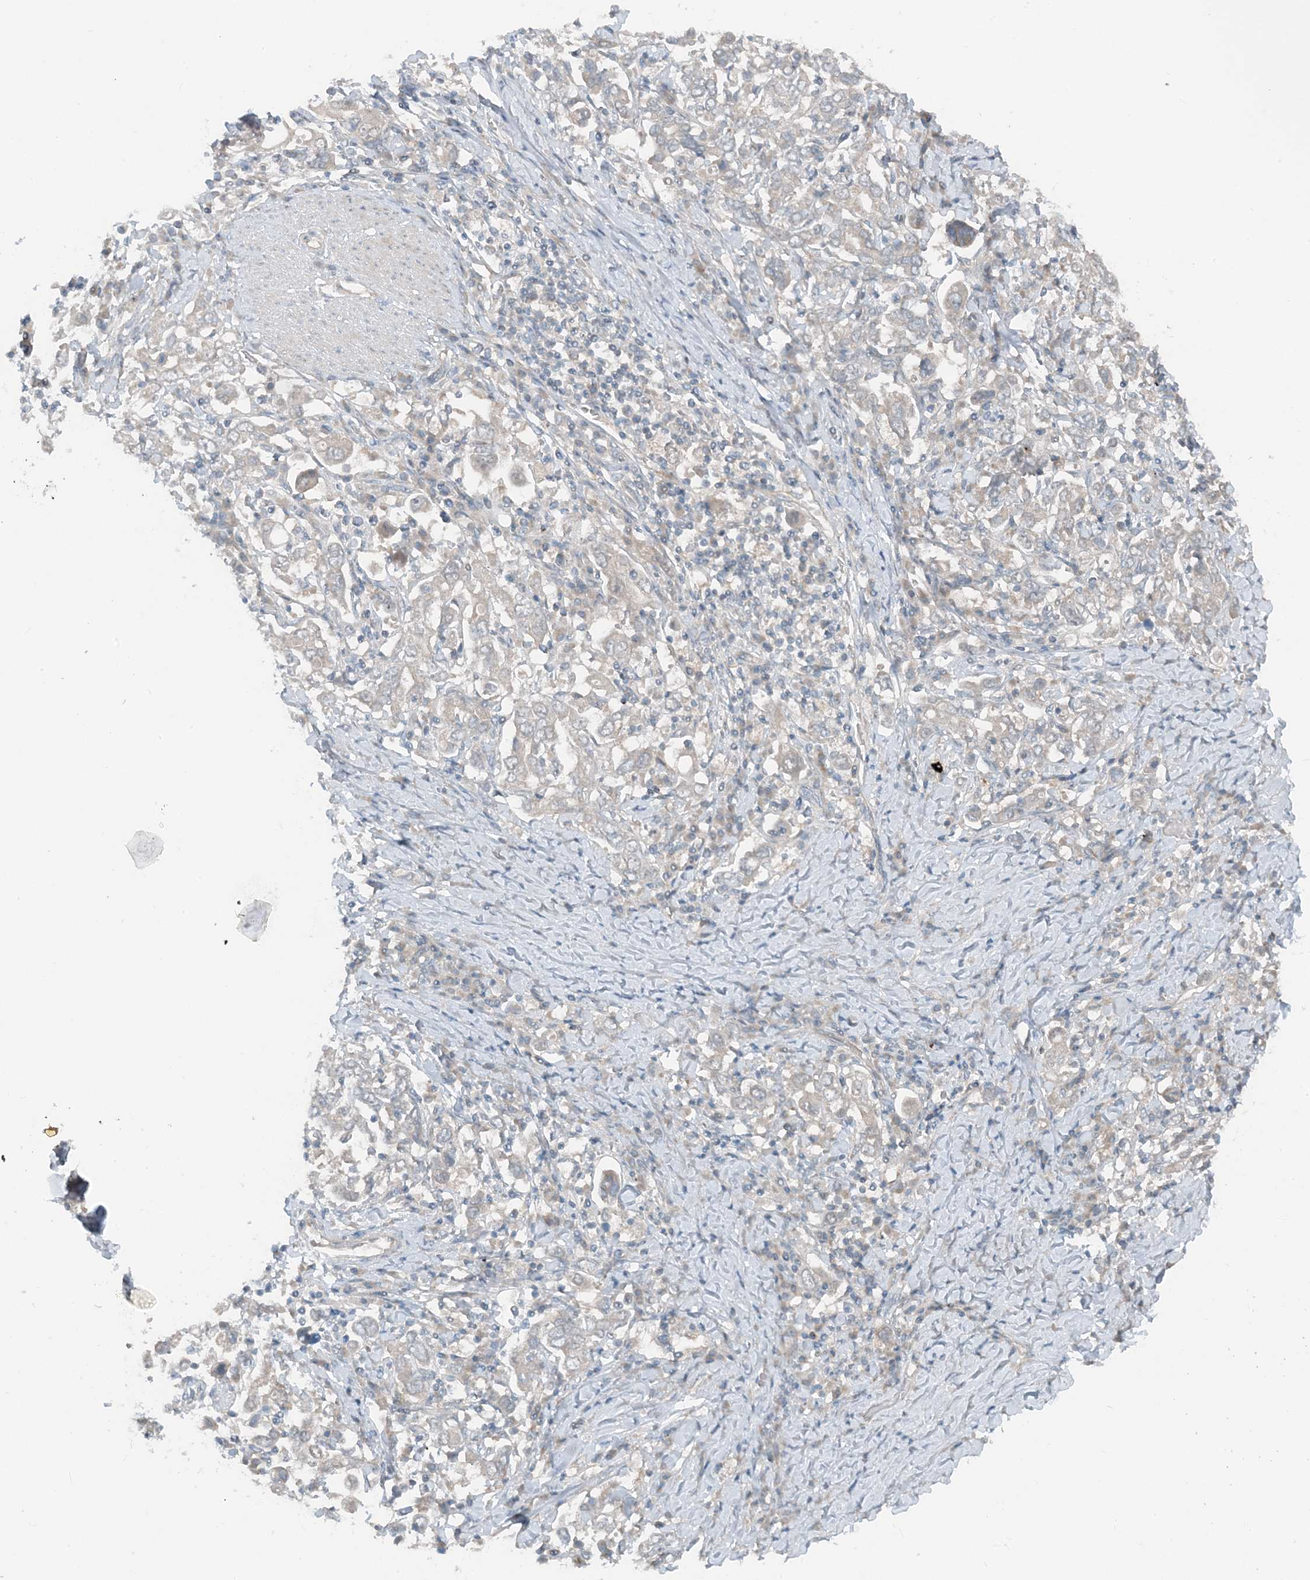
{"staining": {"intensity": "weak", "quantity": "<25%", "location": "cytoplasmic/membranous"}, "tissue": "stomach cancer", "cell_type": "Tumor cells", "image_type": "cancer", "snomed": [{"axis": "morphology", "description": "Adenocarcinoma, NOS"}, {"axis": "topography", "description": "Stomach, upper"}], "caption": "High magnification brightfield microscopy of adenocarcinoma (stomach) stained with DAB (brown) and counterstained with hematoxylin (blue): tumor cells show no significant expression.", "gene": "MITD1", "patient": {"sex": "male", "age": 62}}